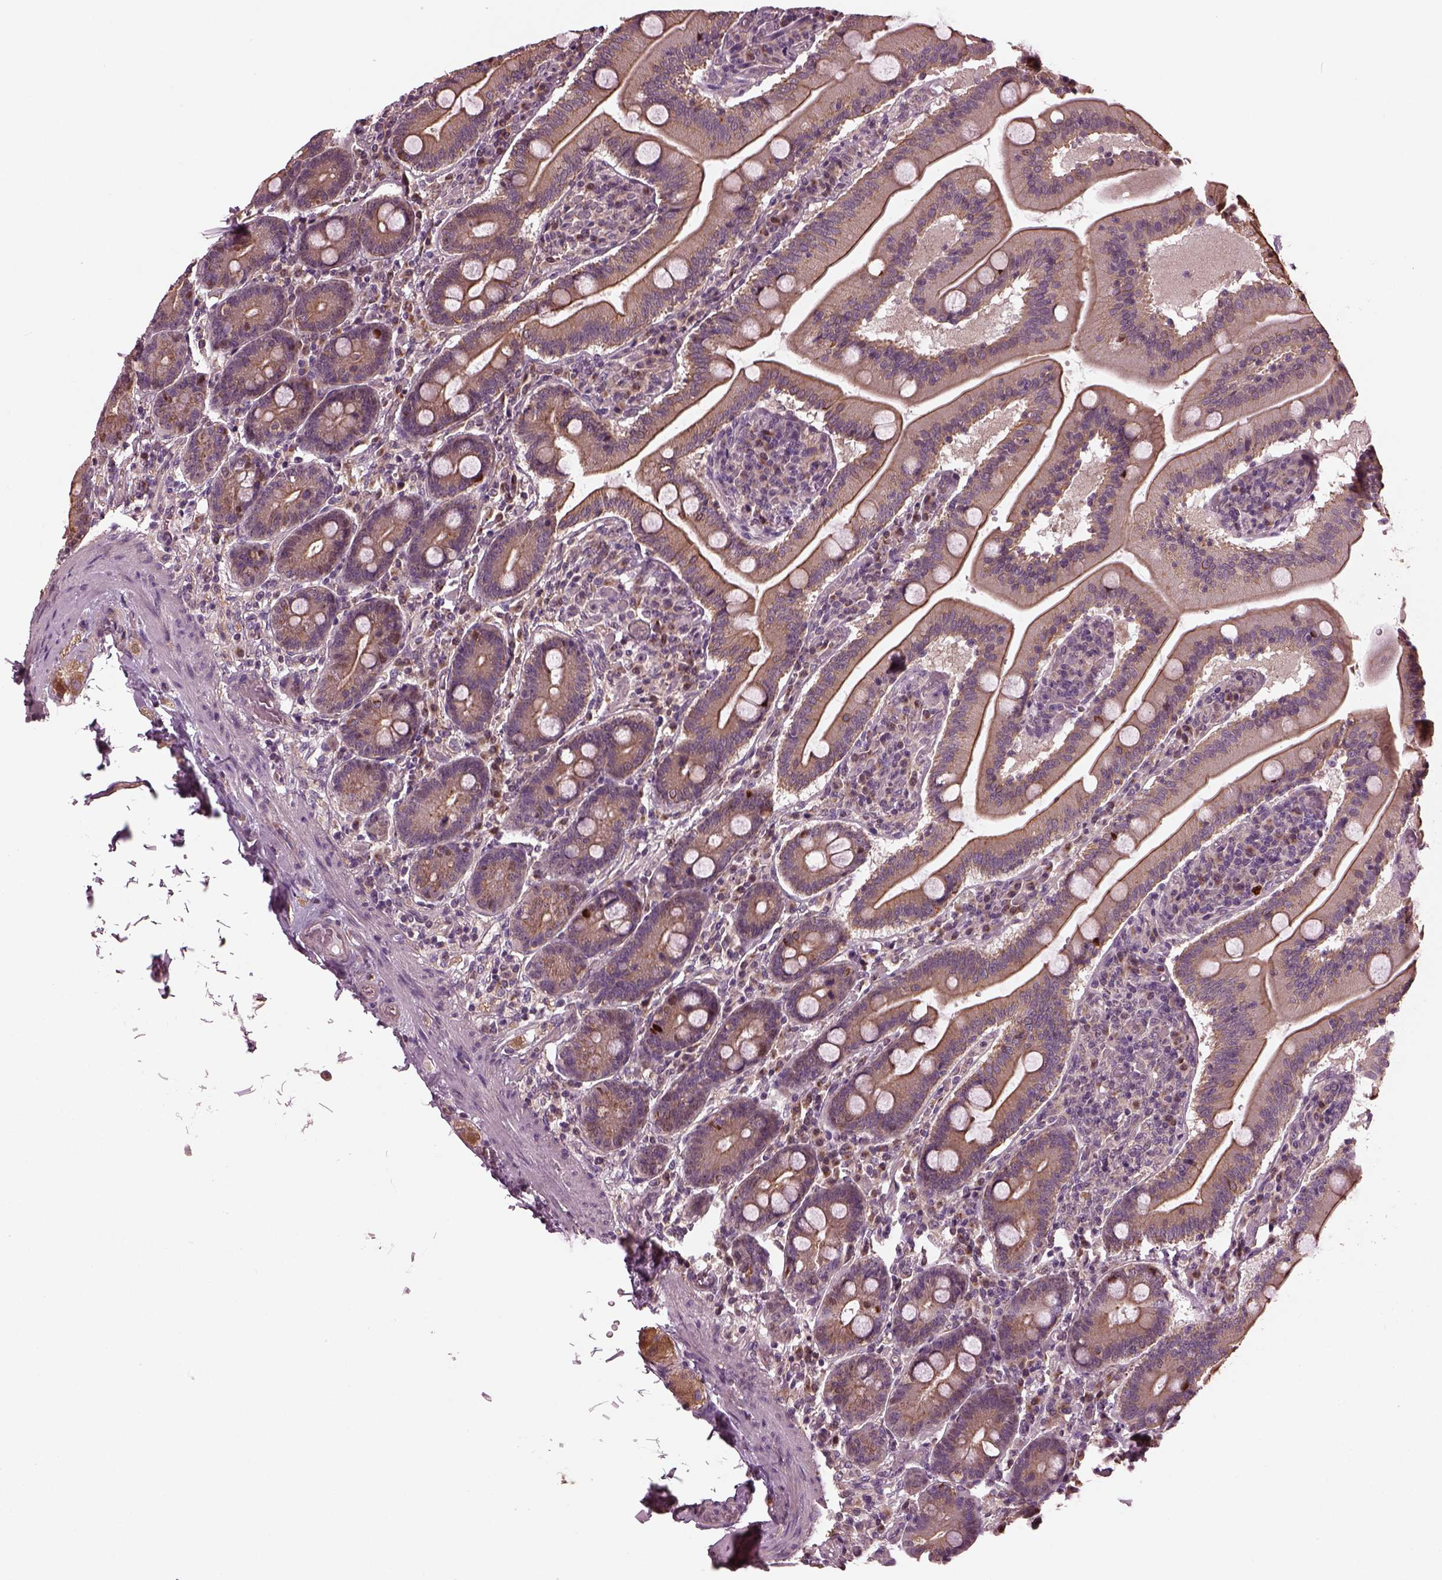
{"staining": {"intensity": "moderate", "quantity": ">75%", "location": "cytoplasmic/membranous"}, "tissue": "small intestine", "cell_type": "Glandular cells", "image_type": "normal", "snomed": [{"axis": "morphology", "description": "Normal tissue, NOS"}, {"axis": "topography", "description": "Small intestine"}], "caption": "DAB immunohistochemical staining of unremarkable small intestine shows moderate cytoplasmic/membranous protein staining in about >75% of glandular cells.", "gene": "RUFY3", "patient": {"sex": "male", "age": 37}}